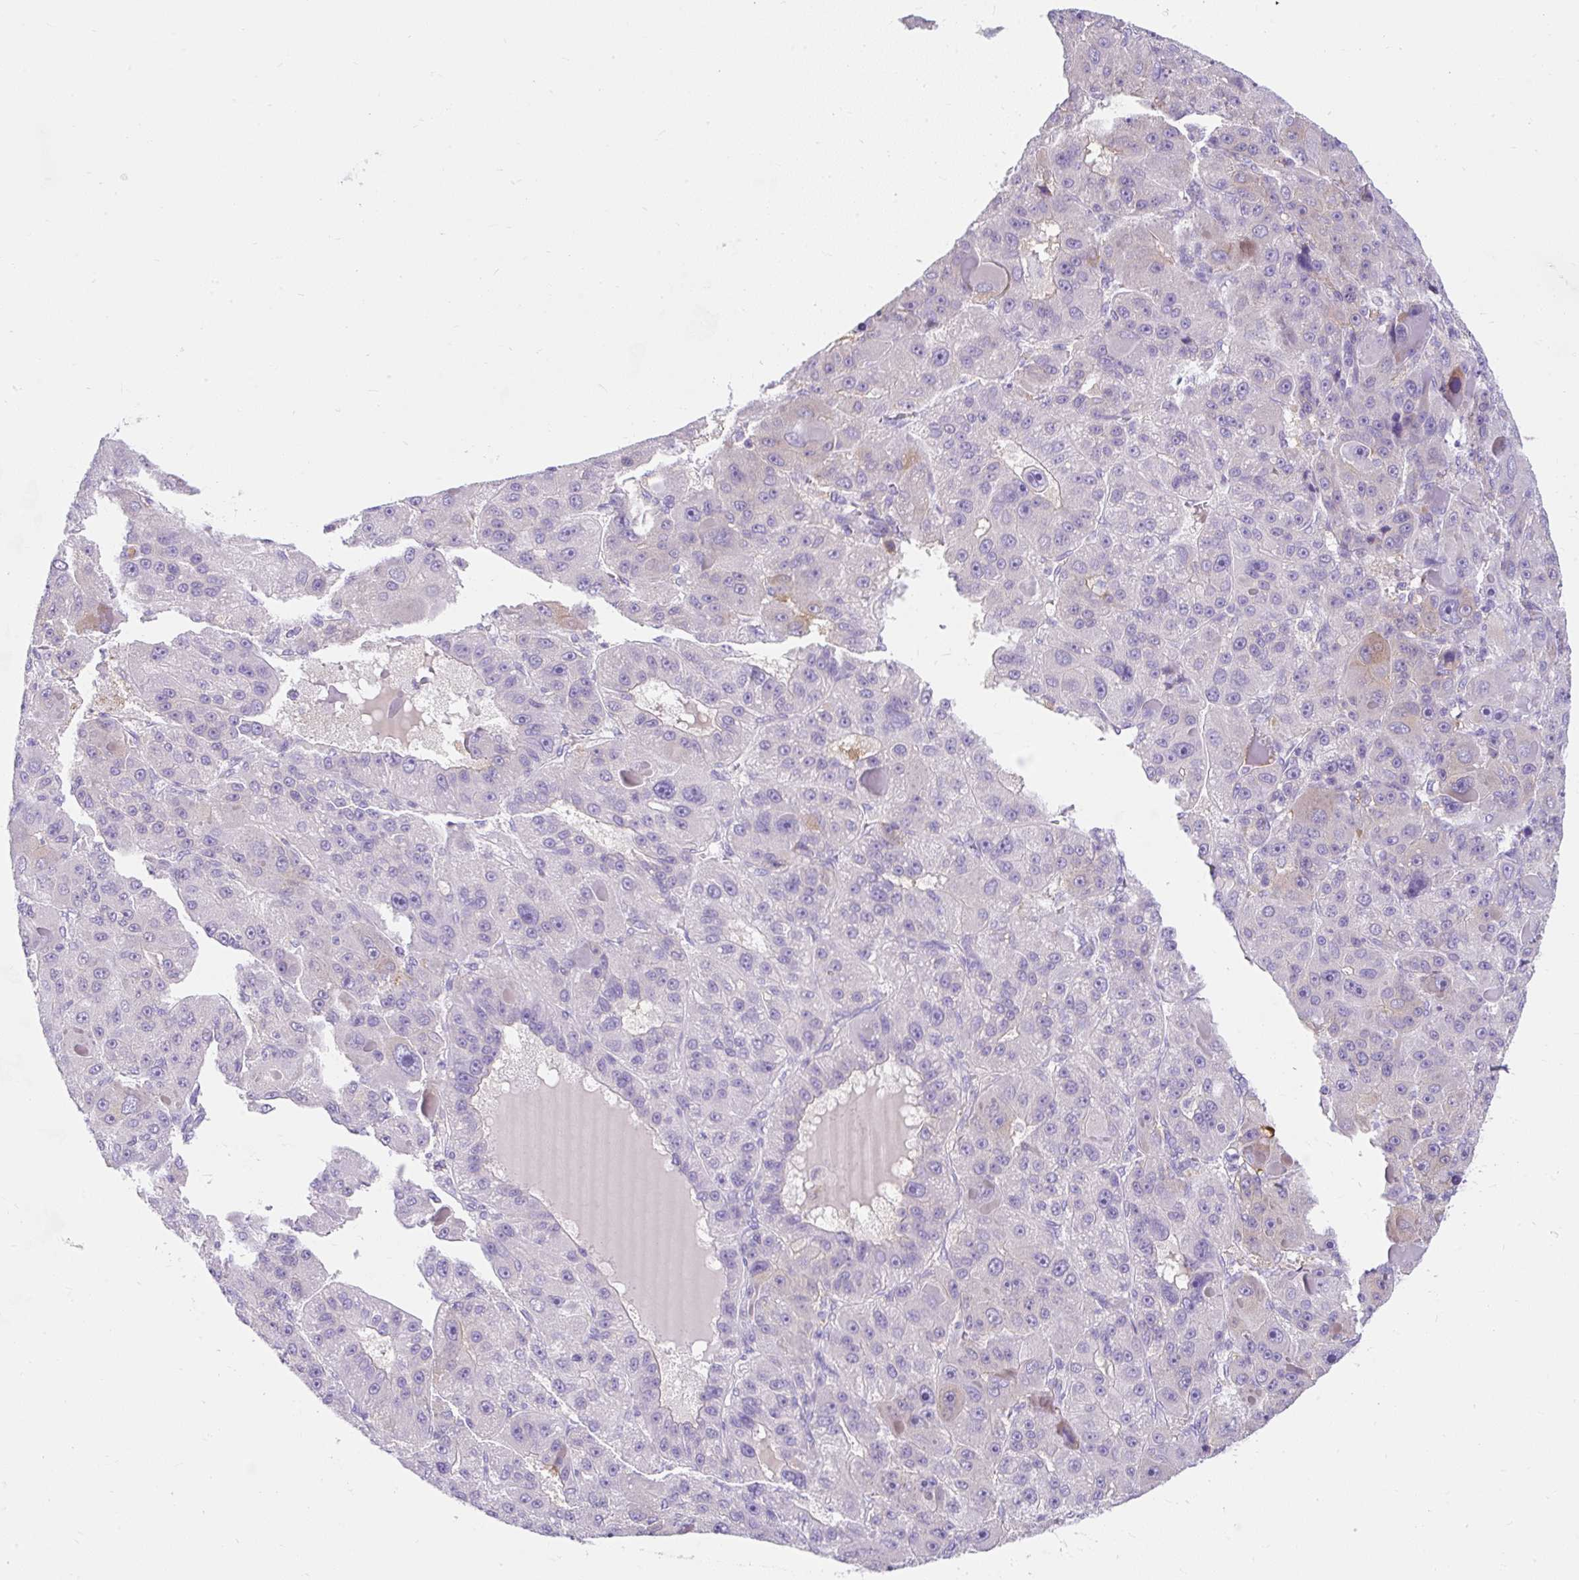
{"staining": {"intensity": "negative", "quantity": "none", "location": "none"}, "tissue": "liver cancer", "cell_type": "Tumor cells", "image_type": "cancer", "snomed": [{"axis": "morphology", "description": "Carcinoma, Hepatocellular, NOS"}, {"axis": "topography", "description": "Liver"}], "caption": "Immunohistochemical staining of human liver cancer reveals no significant positivity in tumor cells.", "gene": "GOLGA8A", "patient": {"sex": "male", "age": 76}}